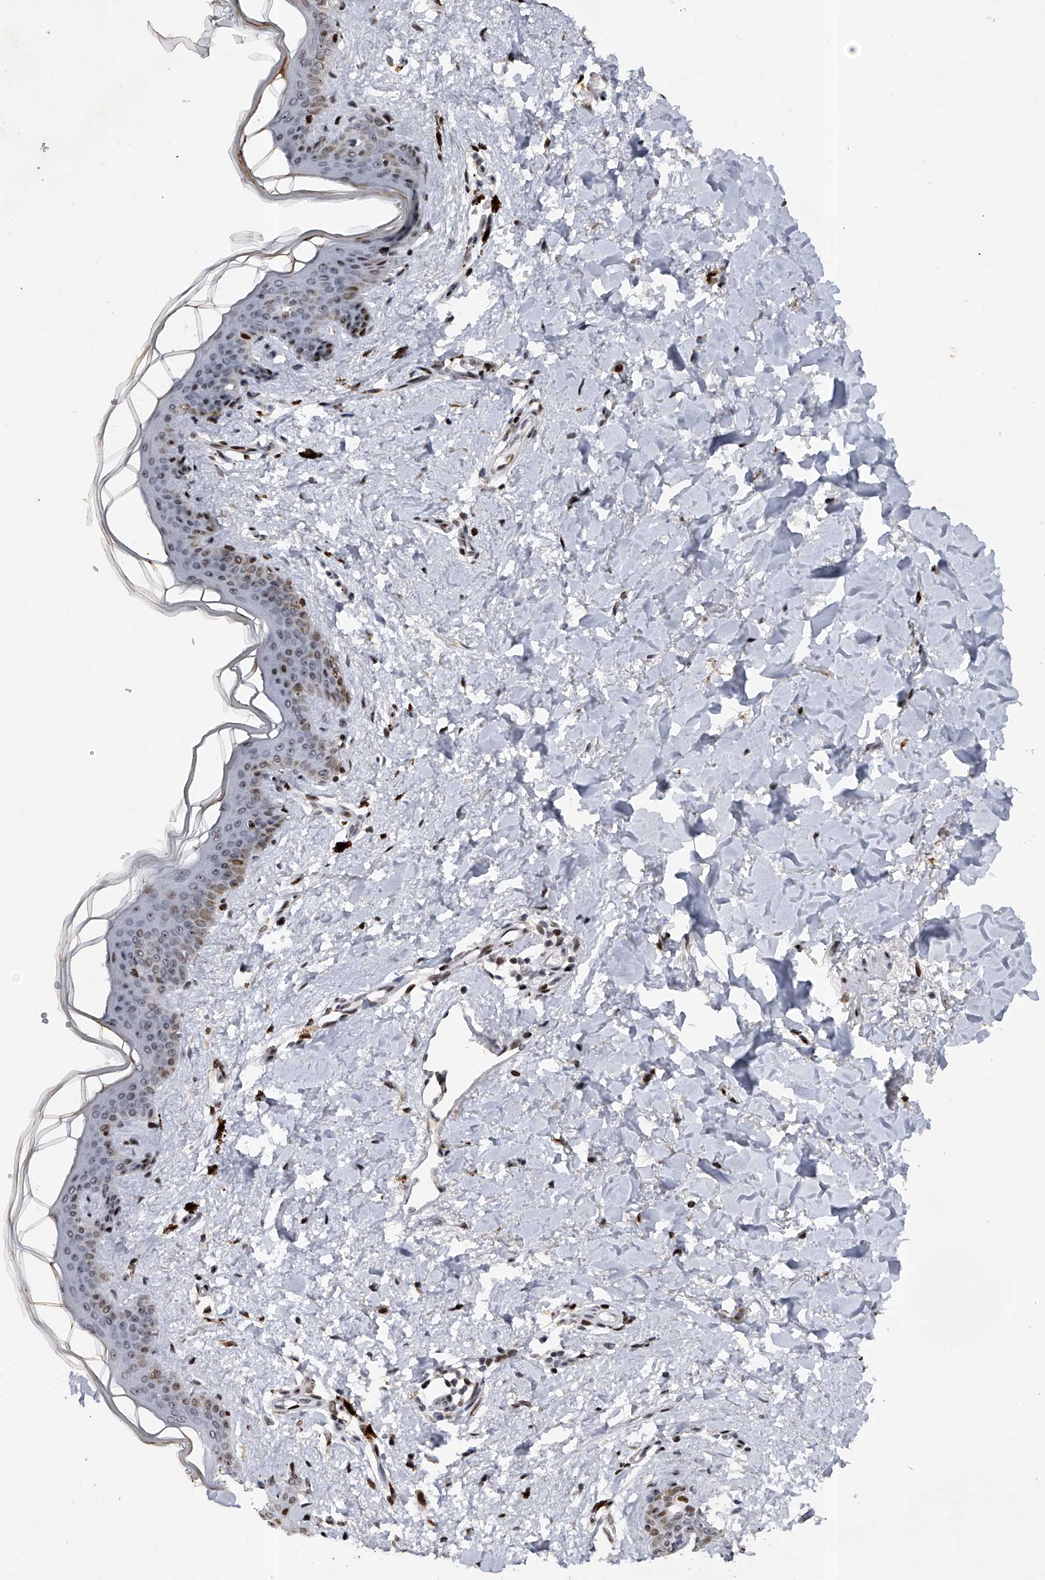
{"staining": {"intensity": "moderate", "quantity": ">75%", "location": "nuclear"}, "tissue": "skin", "cell_type": "Fibroblasts", "image_type": "normal", "snomed": [{"axis": "morphology", "description": "Normal tissue, NOS"}, {"axis": "topography", "description": "Skin"}], "caption": "Protein positivity by immunohistochemistry (IHC) shows moderate nuclear staining in about >75% of fibroblasts in unremarkable skin.", "gene": "RWDD2A", "patient": {"sex": "female", "age": 46}}